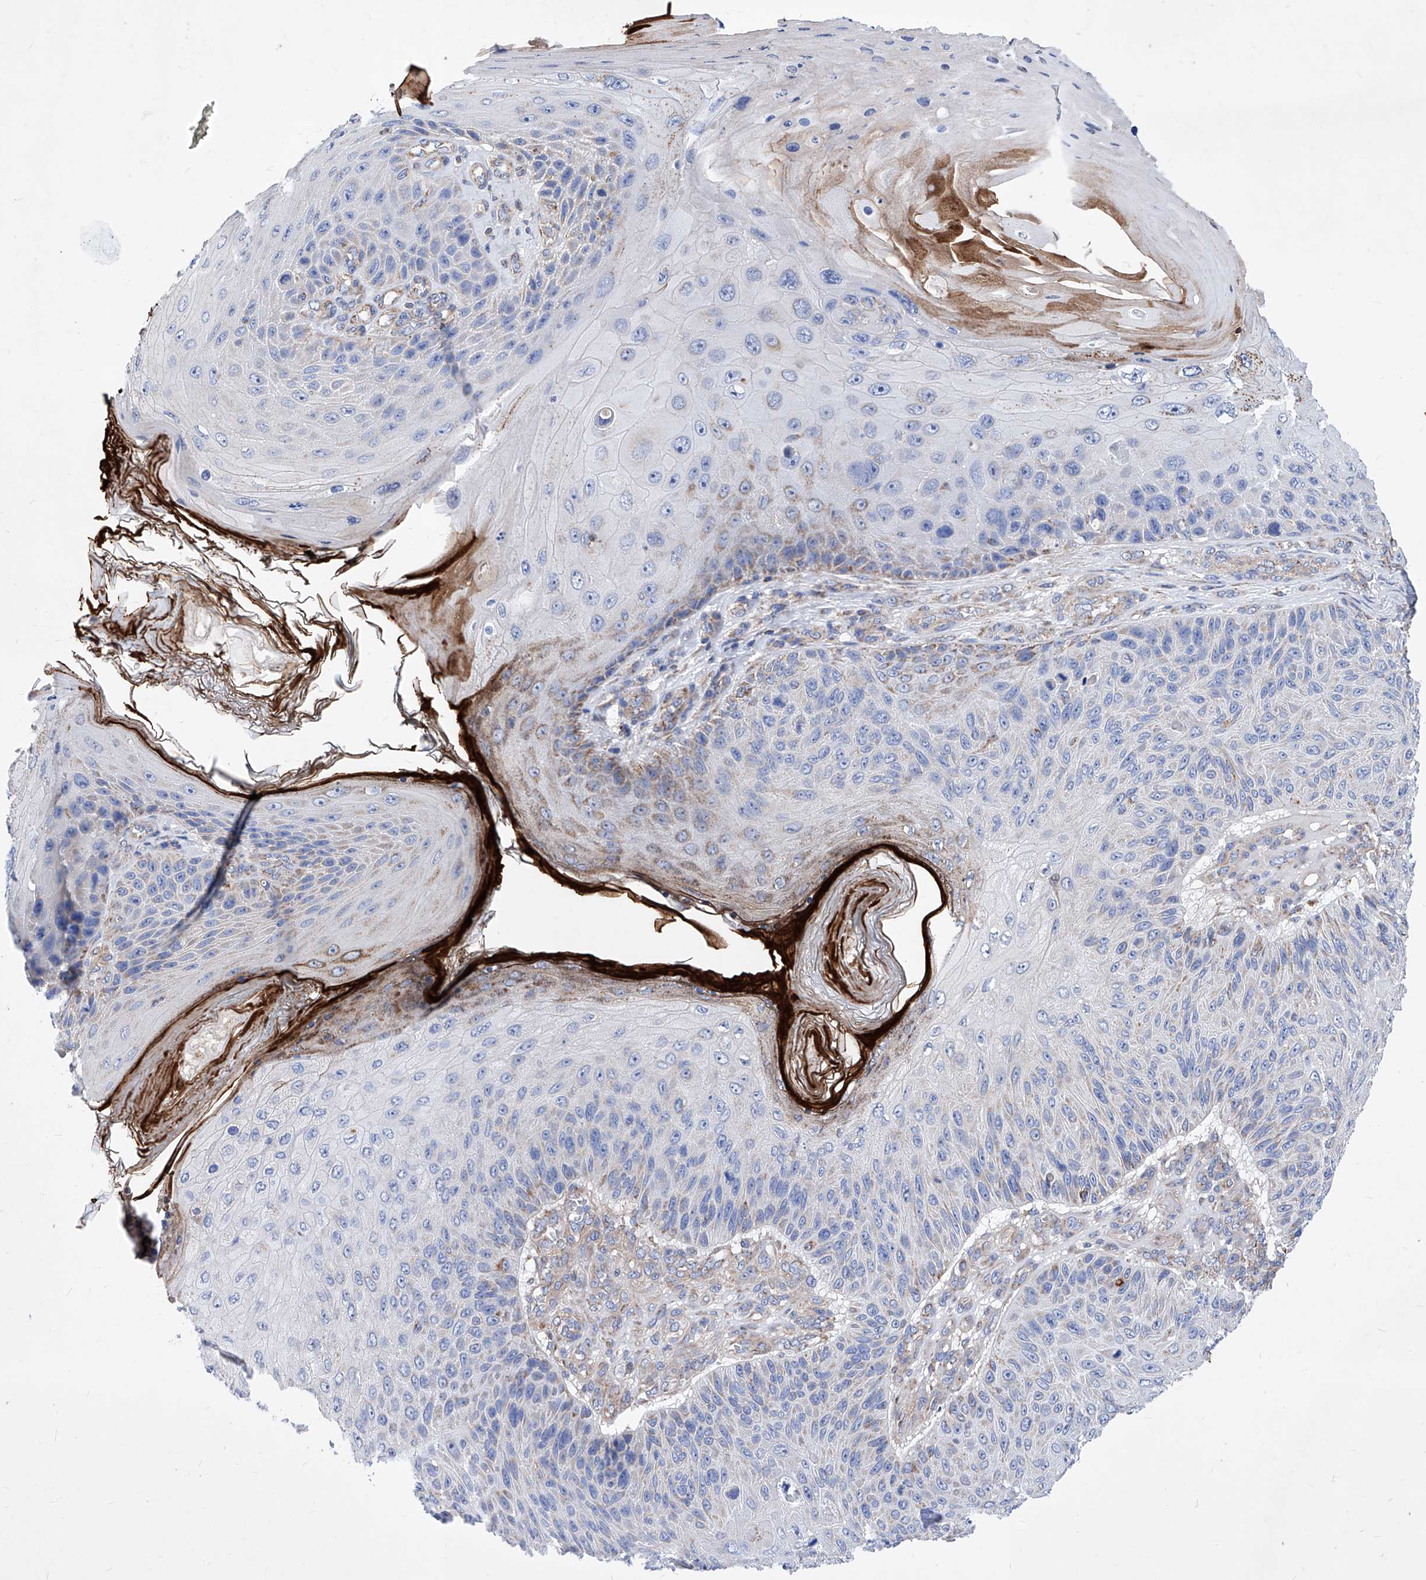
{"staining": {"intensity": "moderate", "quantity": "<25%", "location": "cytoplasmic/membranous"}, "tissue": "skin cancer", "cell_type": "Tumor cells", "image_type": "cancer", "snomed": [{"axis": "morphology", "description": "Squamous cell carcinoma, NOS"}, {"axis": "topography", "description": "Skin"}], "caption": "Tumor cells display low levels of moderate cytoplasmic/membranous positivity in about <25% of cells in human squamous cell carcinoma (skin).", "gene": "HRNR", "patient": {"sex": "female", "age": 88}}